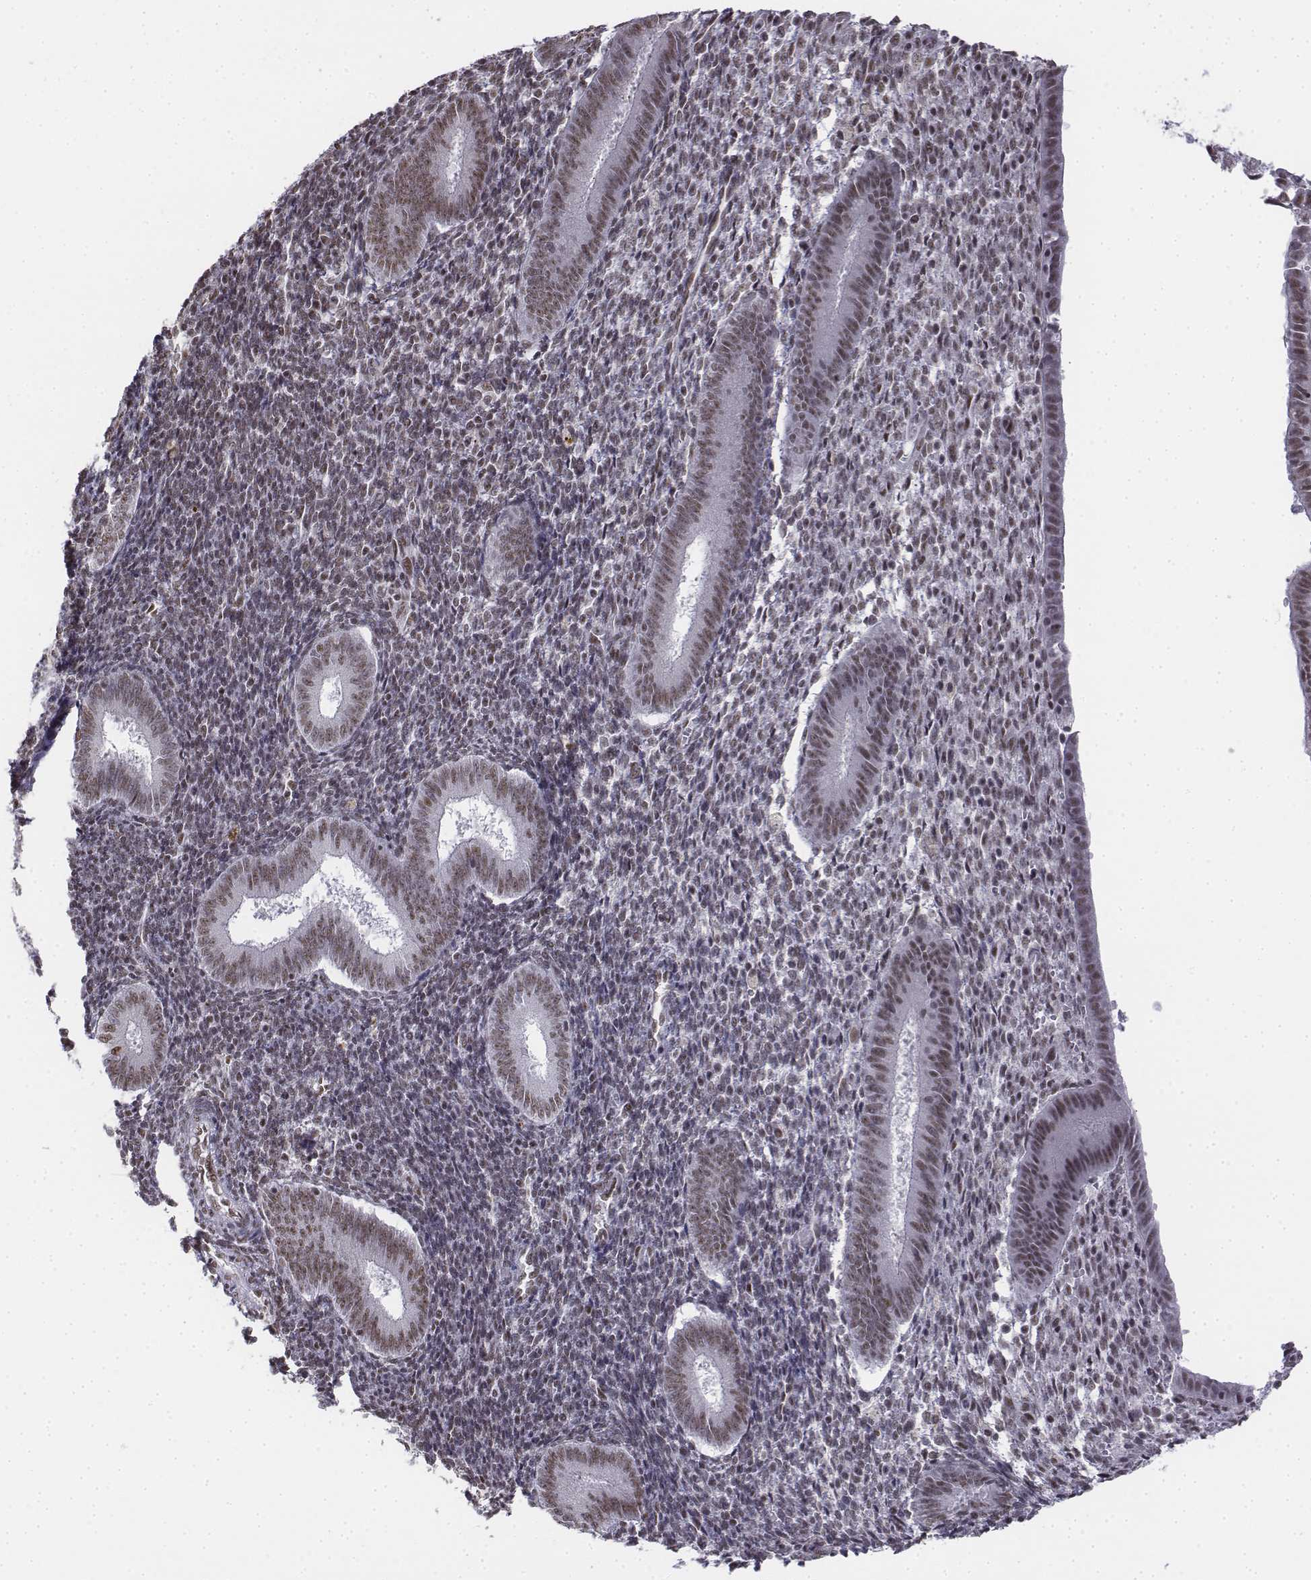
{"staining": {"intensity": "moderate", "quantity": "25%-75%", "location": "nuclear"}, "tissue": "endometrium", "cell_type": "Cells in endometrial stroma", "image_type": "normal", "snomed": [{"axis": "morphology", "description": "Normal tissue, NOS"}, {"axis": "topography", "description": "Endometrium"}], "caption": "A brown stain shows moderate nuclear staining of a protein in cells in endometrial stroma of normal endometrium.", "gene": "SETD1A", "patient": {"sex": "female", "age": 25}}